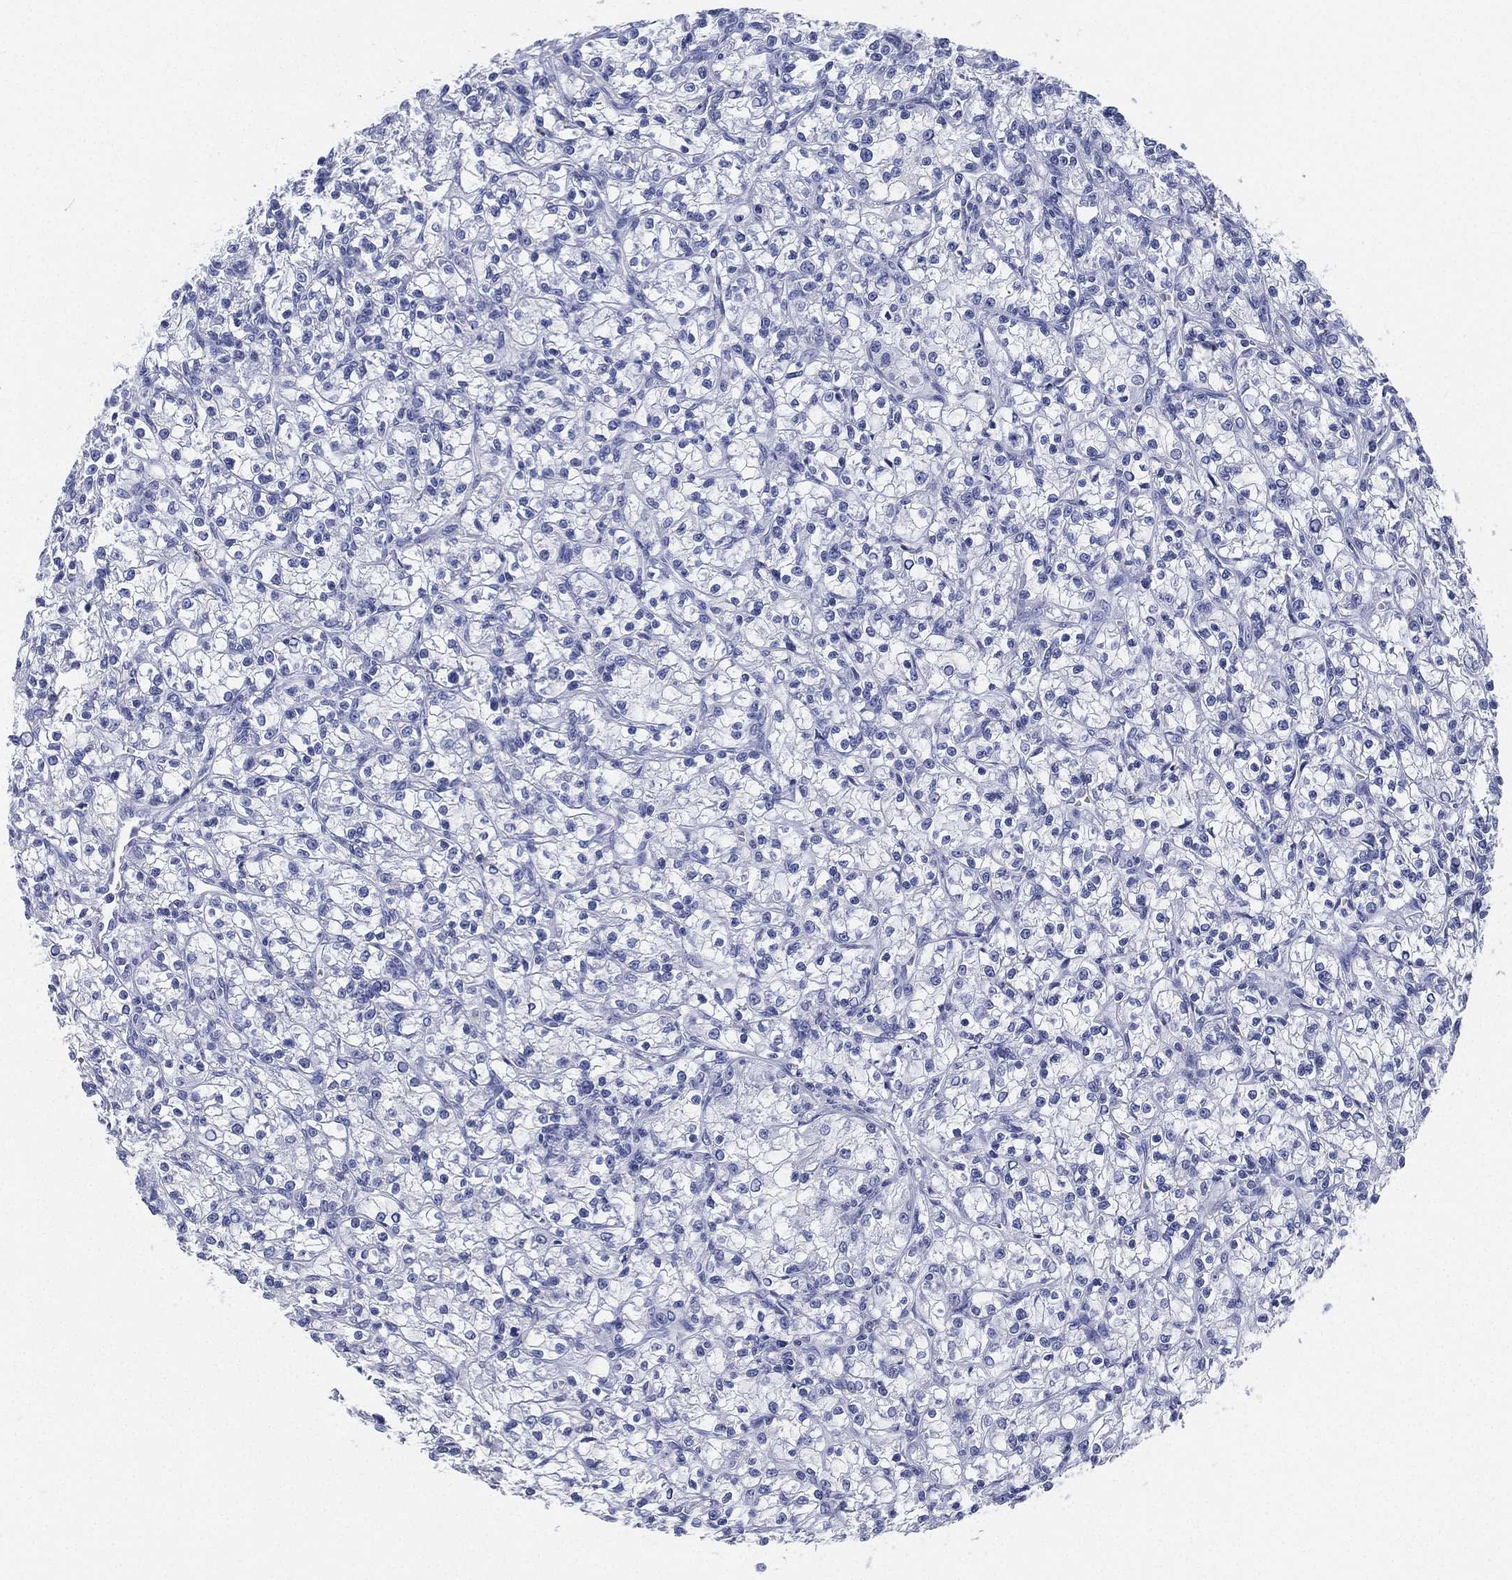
{"staining": {"intensity": "negative", "quantity": "none", "location": "none"}, "tissue": "renal cancer", "cell_type": "Tumor cells", "image_type": "cancer", "snomed": [{"axis": "morphology", "description": "Adenocarcinoma, NOS"}, {"axis": "topography", "description": "Kidney"}], "caption": "Immunohistochemistry (IHC) of human renal adenocarcinoma shows no staining in tumor cells.", "gene": "DEFB121", "patient": {"sex": "female", "age": 59}}